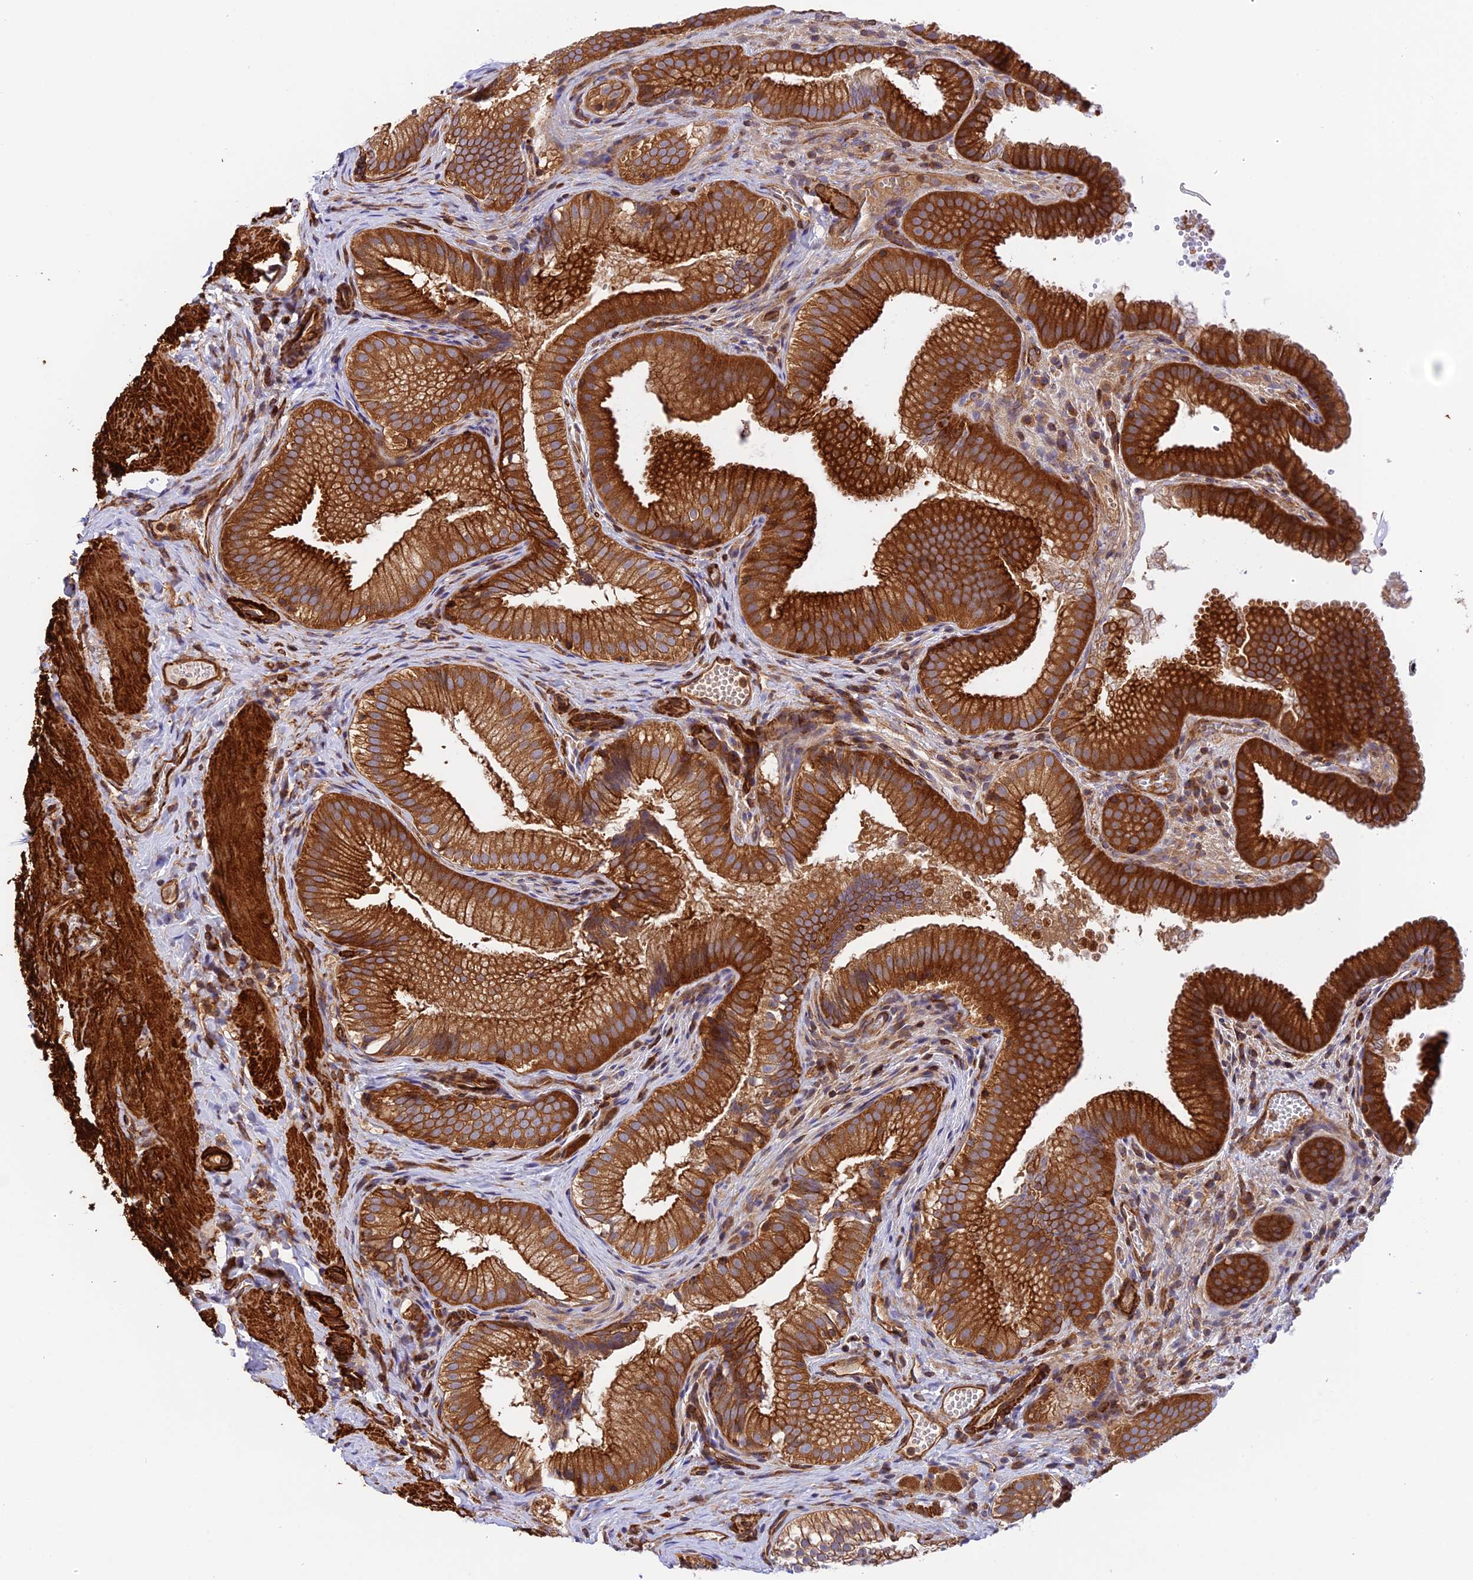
{"staining": {"intensity": "strong", "quantity": ">75%", "location": "cytoplasmic/membranous"}, "tissue": "gallbladder", "cell_type": "Glandular cells", "image_type": "normal", "snomed": [{"axis": "morphology", "description": "Normal tissue, NOS"}, {"axis": "topography", "description": "Gallbladder"}], "caption": "Gallbladder was stained to show a protein in brown. There is high levels of strong cytoplasmic/membranous positivity in about >75% of glandular cells. The protein is shown in brown color, while the nuclei are stained blue.", "gene": "EVI5L", "patient": {"sex": "female", "age": 30}}